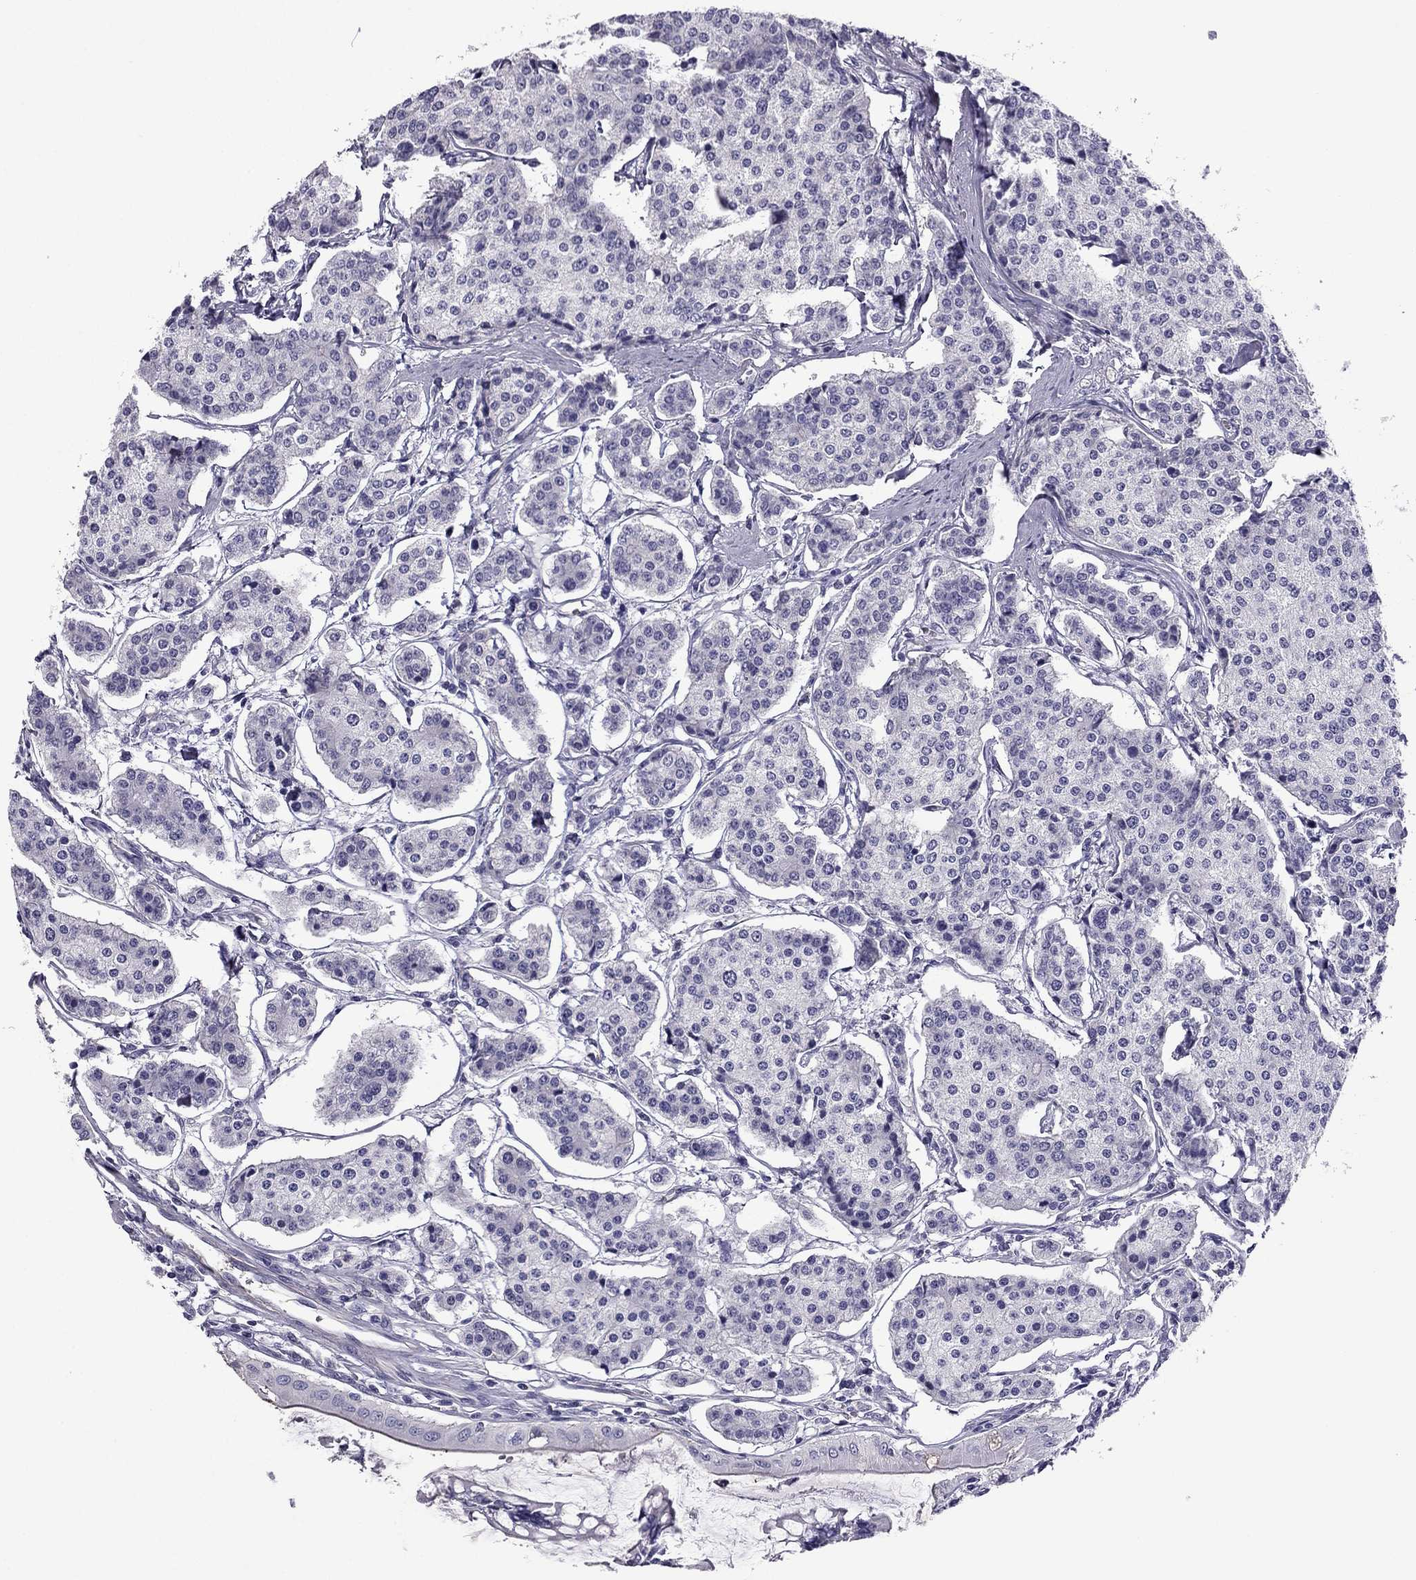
{"staining": {"intensity": "negative", "quantity": "none", "location": "none"}, "tissue": "carcinoid", "cell_type": "Tumor cells", "image_type": "cancer", "snomed": [{"axis": "morphology", "description": "Carcinoid, malignant, NOS"}, {"axis": "topography", "description": "Small intestine"}], "caption": "This is an IHC micrograph of carcinoid. There is no positivity in tumor cells.", "gene": "GJA8", "patient": {"sex": "female", "age": 65}}